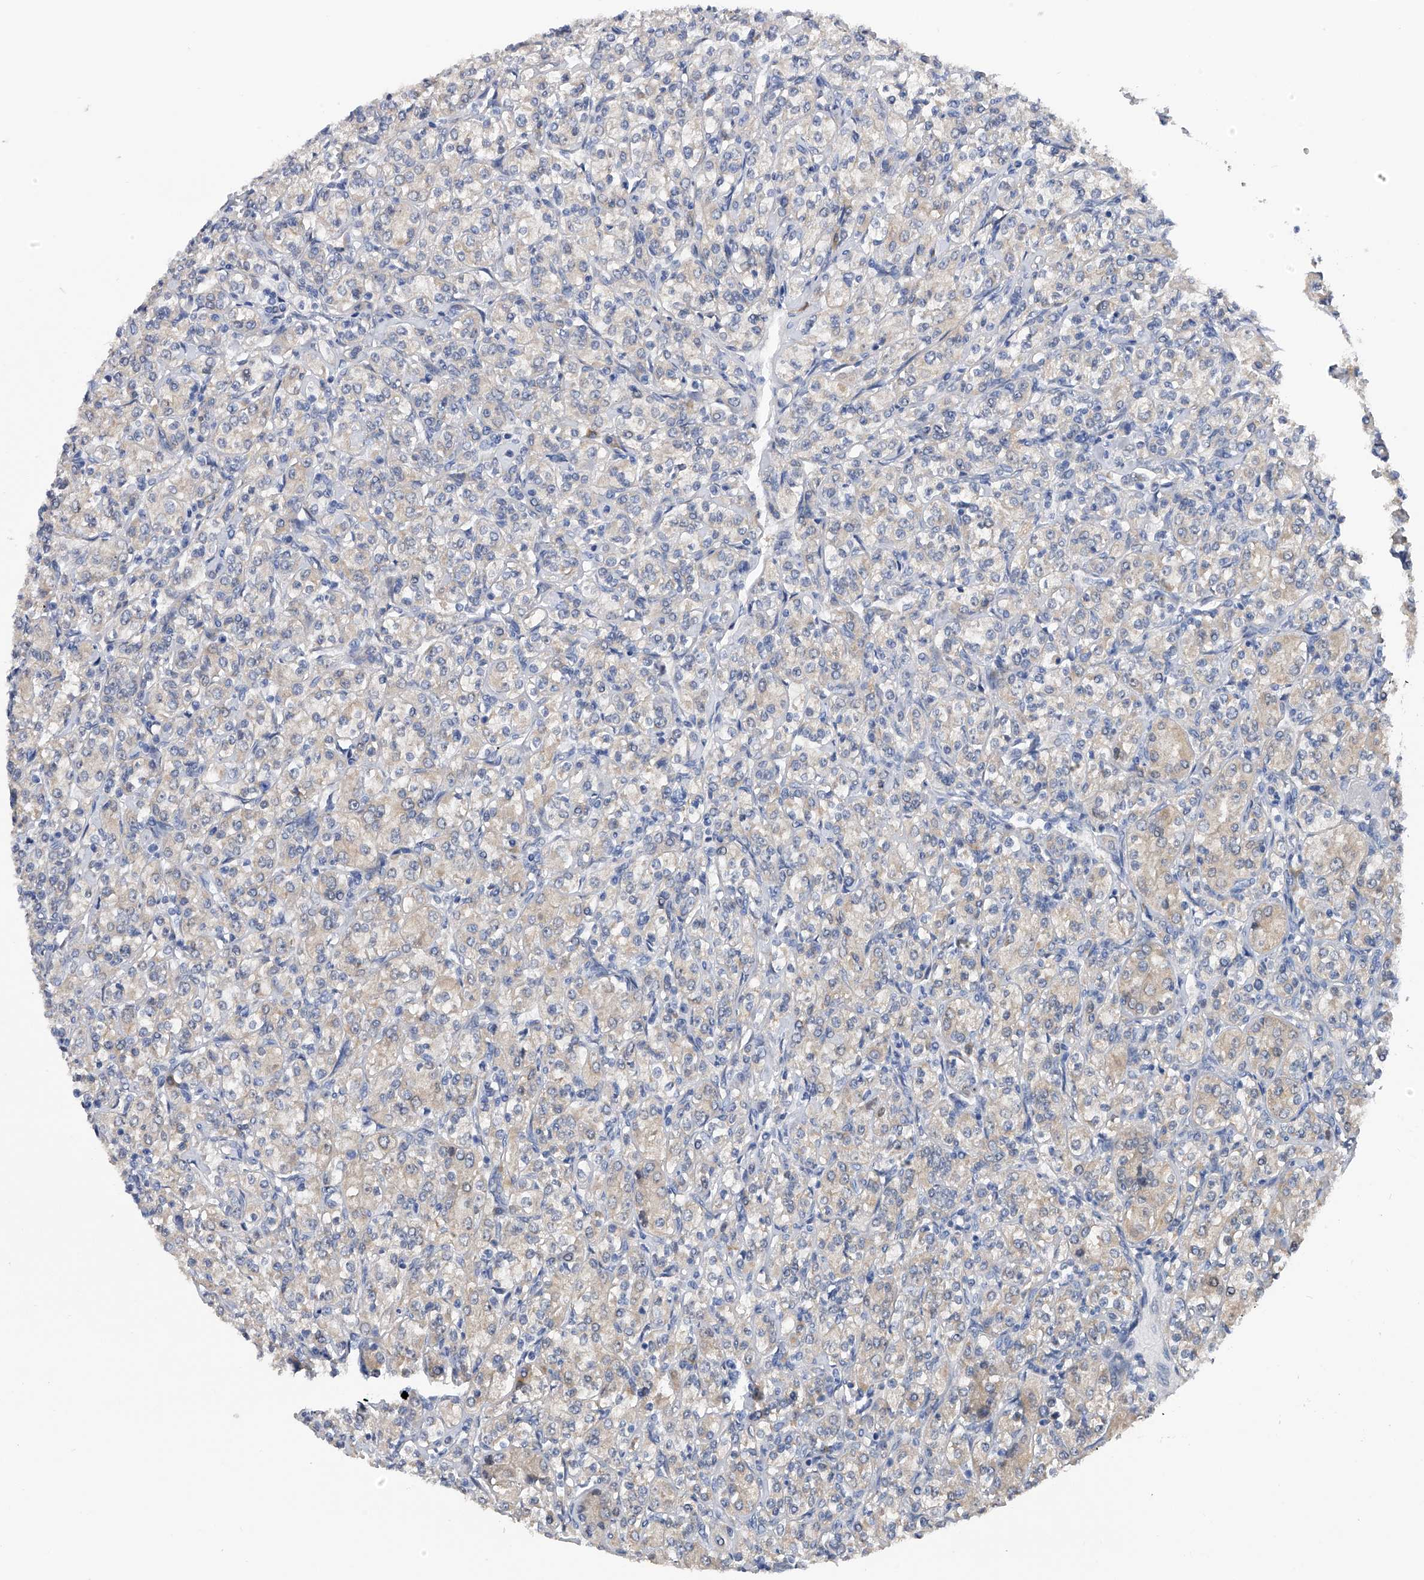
{"staining": {"intensity": "weak", "quantity": "<25%", "location": "cytoplasmic/membranous"}, "tissue": "renal cancer", "cell_type": "Tumor cells", "image_type": "cancer", "snomed": [{"axis": "morphology", "description": "Adenocarcinoma, NOS"}, {"axis": "topography", "description": "Kidney"}], "caption": "Tumor cells show no significant protein positivity in renal cancer.", "gene": "PGM3", "patient": {"sex": "male", "age": 77}}